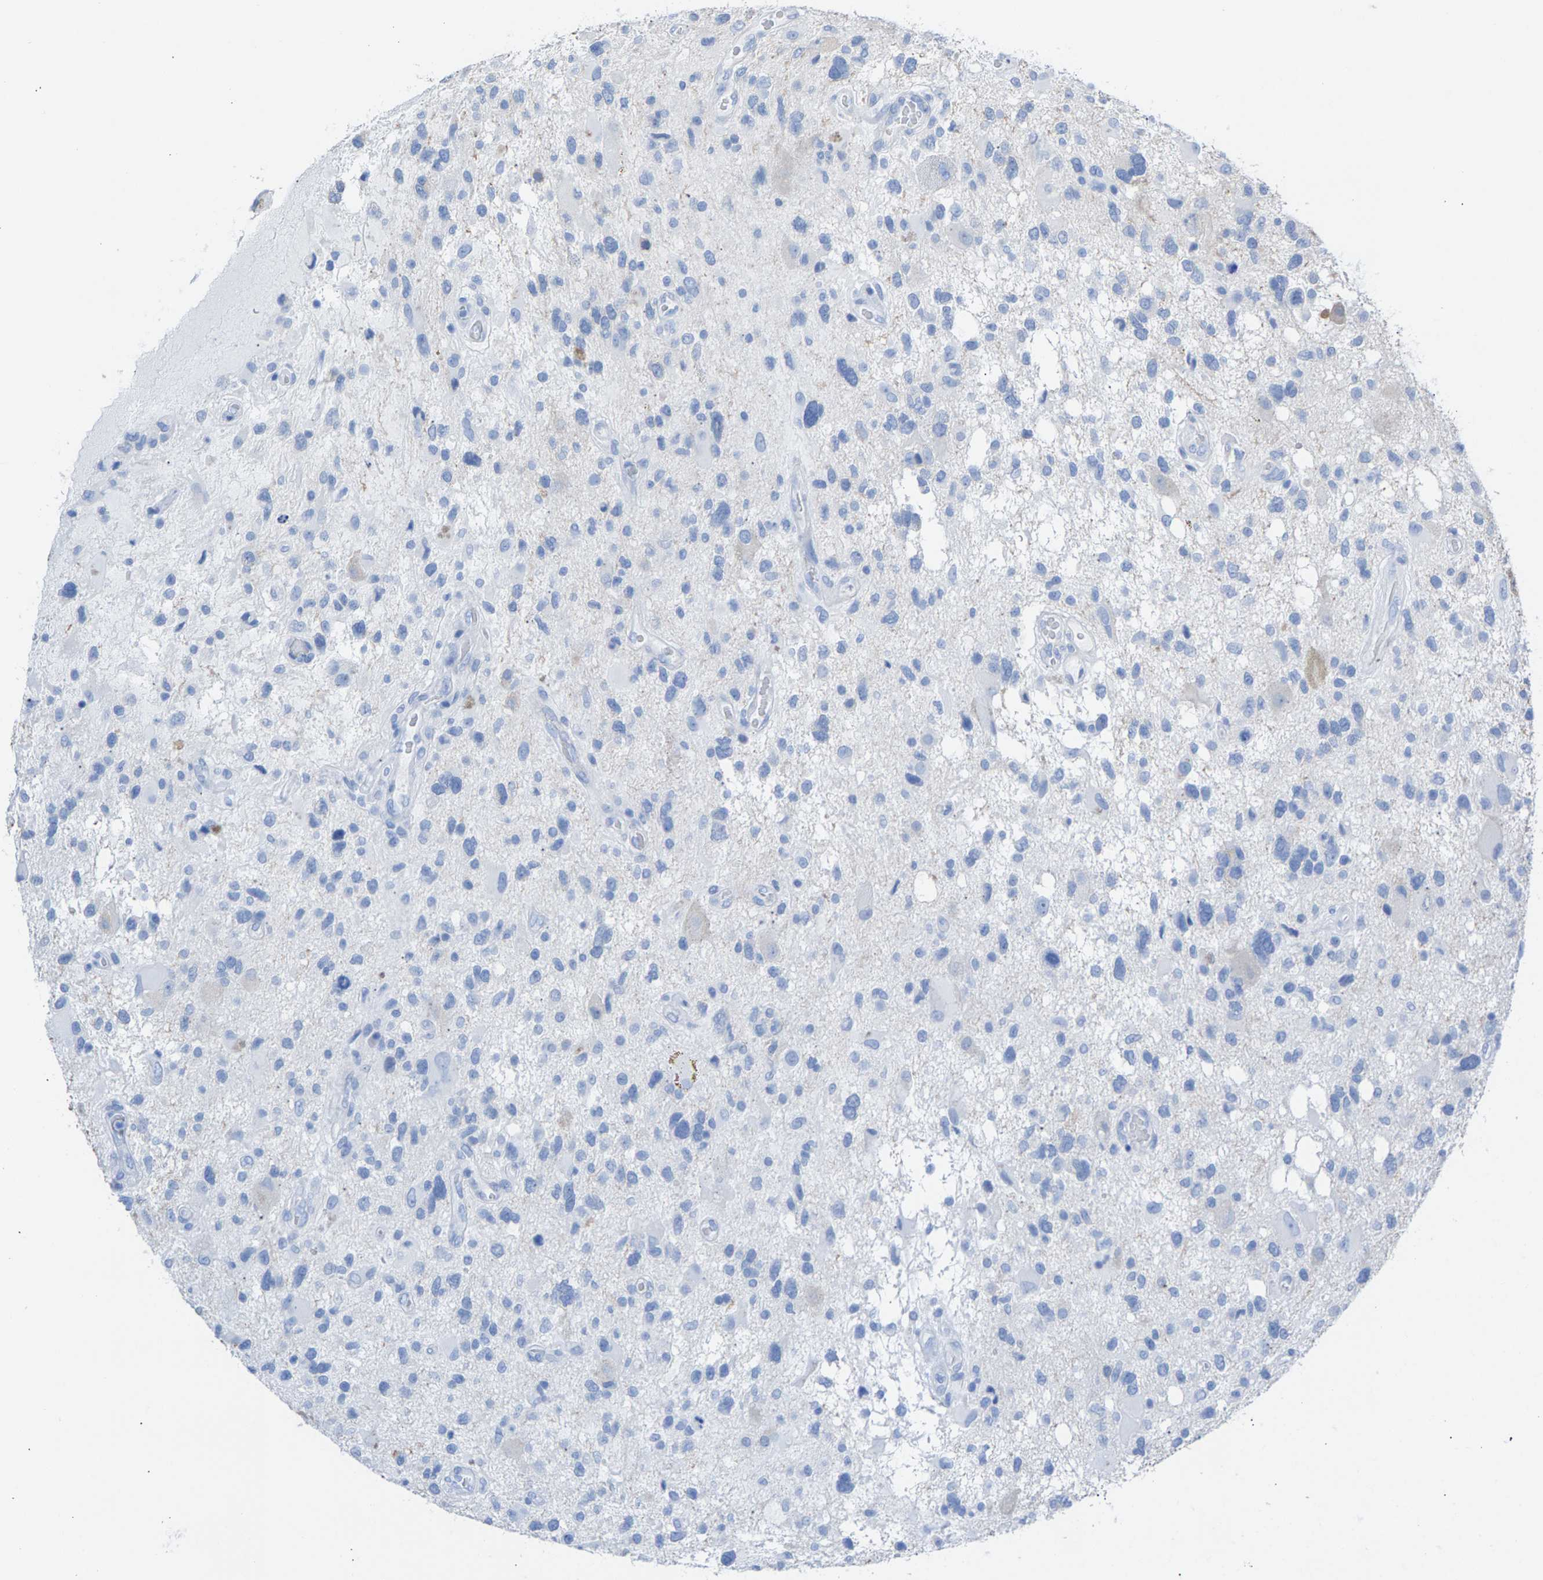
{"staining": {"intensity": "negative", "quantity": "none", "location": "none"}, "tissue": "glioma", "cell_type": "Tumor cells", "image_type": "cancer", "snomed": [{"axis": "morphology", "description": "Glioma, malignant, High grade"}, {"axis": "topography", "description": "Brain"}], "caption": "DAB (3,3'-diaminobenzidine) immunohistochemical staining of human glioma shows no significant staining in tumor cells.", "gene": "CPA1", "patient": {"sex": "male", "age": 33}}